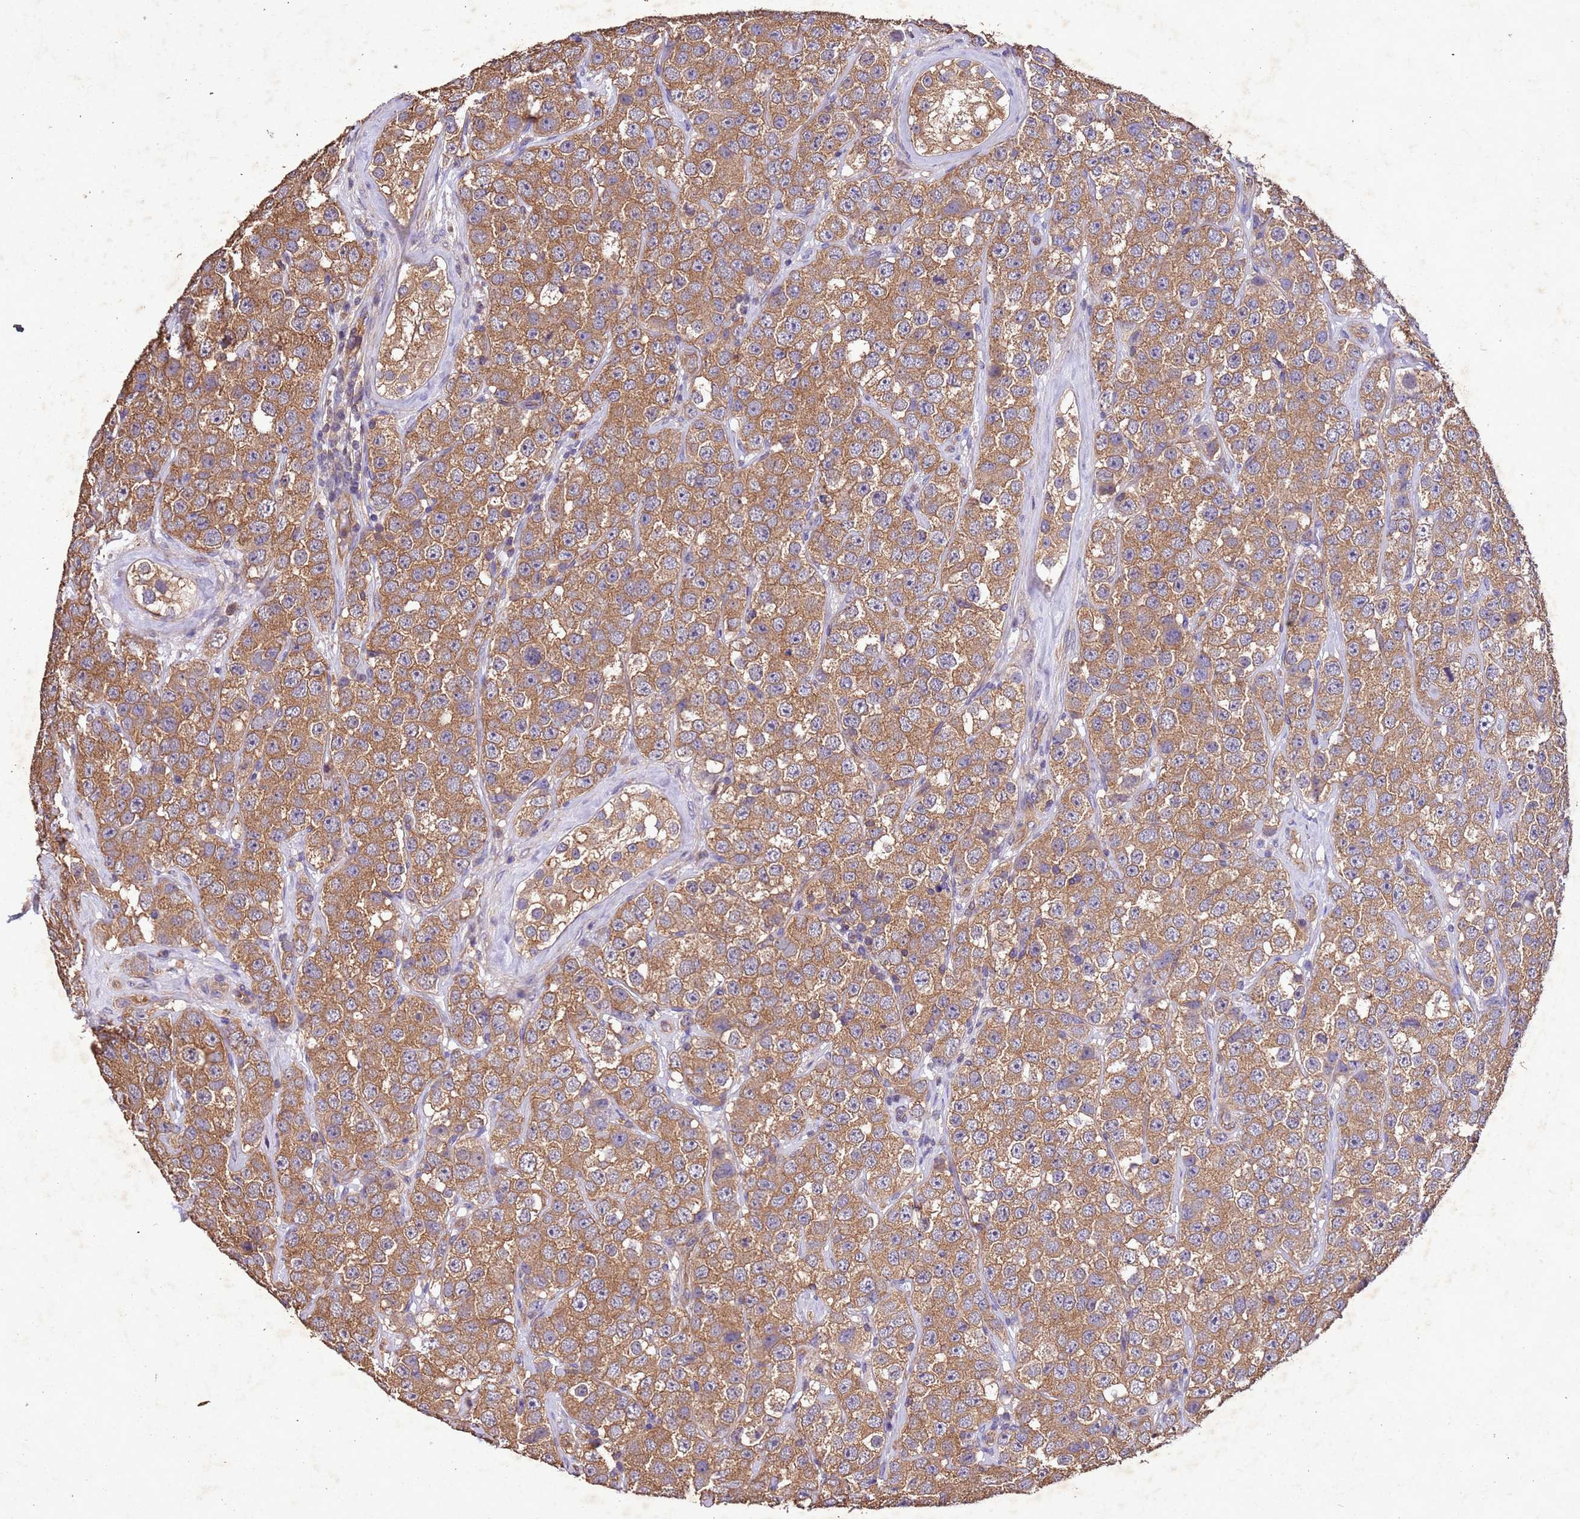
{"staining": {"intensity": "moderate", "quantity": ">75%", "location": "cytoplasmic/membranous"}, "tissue": "testis cancer", "cell_type": "Tumor cells", "image_type": "cancer", "snomed": [{"axis": "morphology", "description": "Seminoma, NOS"}, {"axis": "topography", "description": "Testis"}], "caption": "Human testis cancer stained with a protein marker demonstrates moderate staining in tumor cells.", "gene": "MTX3", "patient": {"sex": "male", "age": 28}}